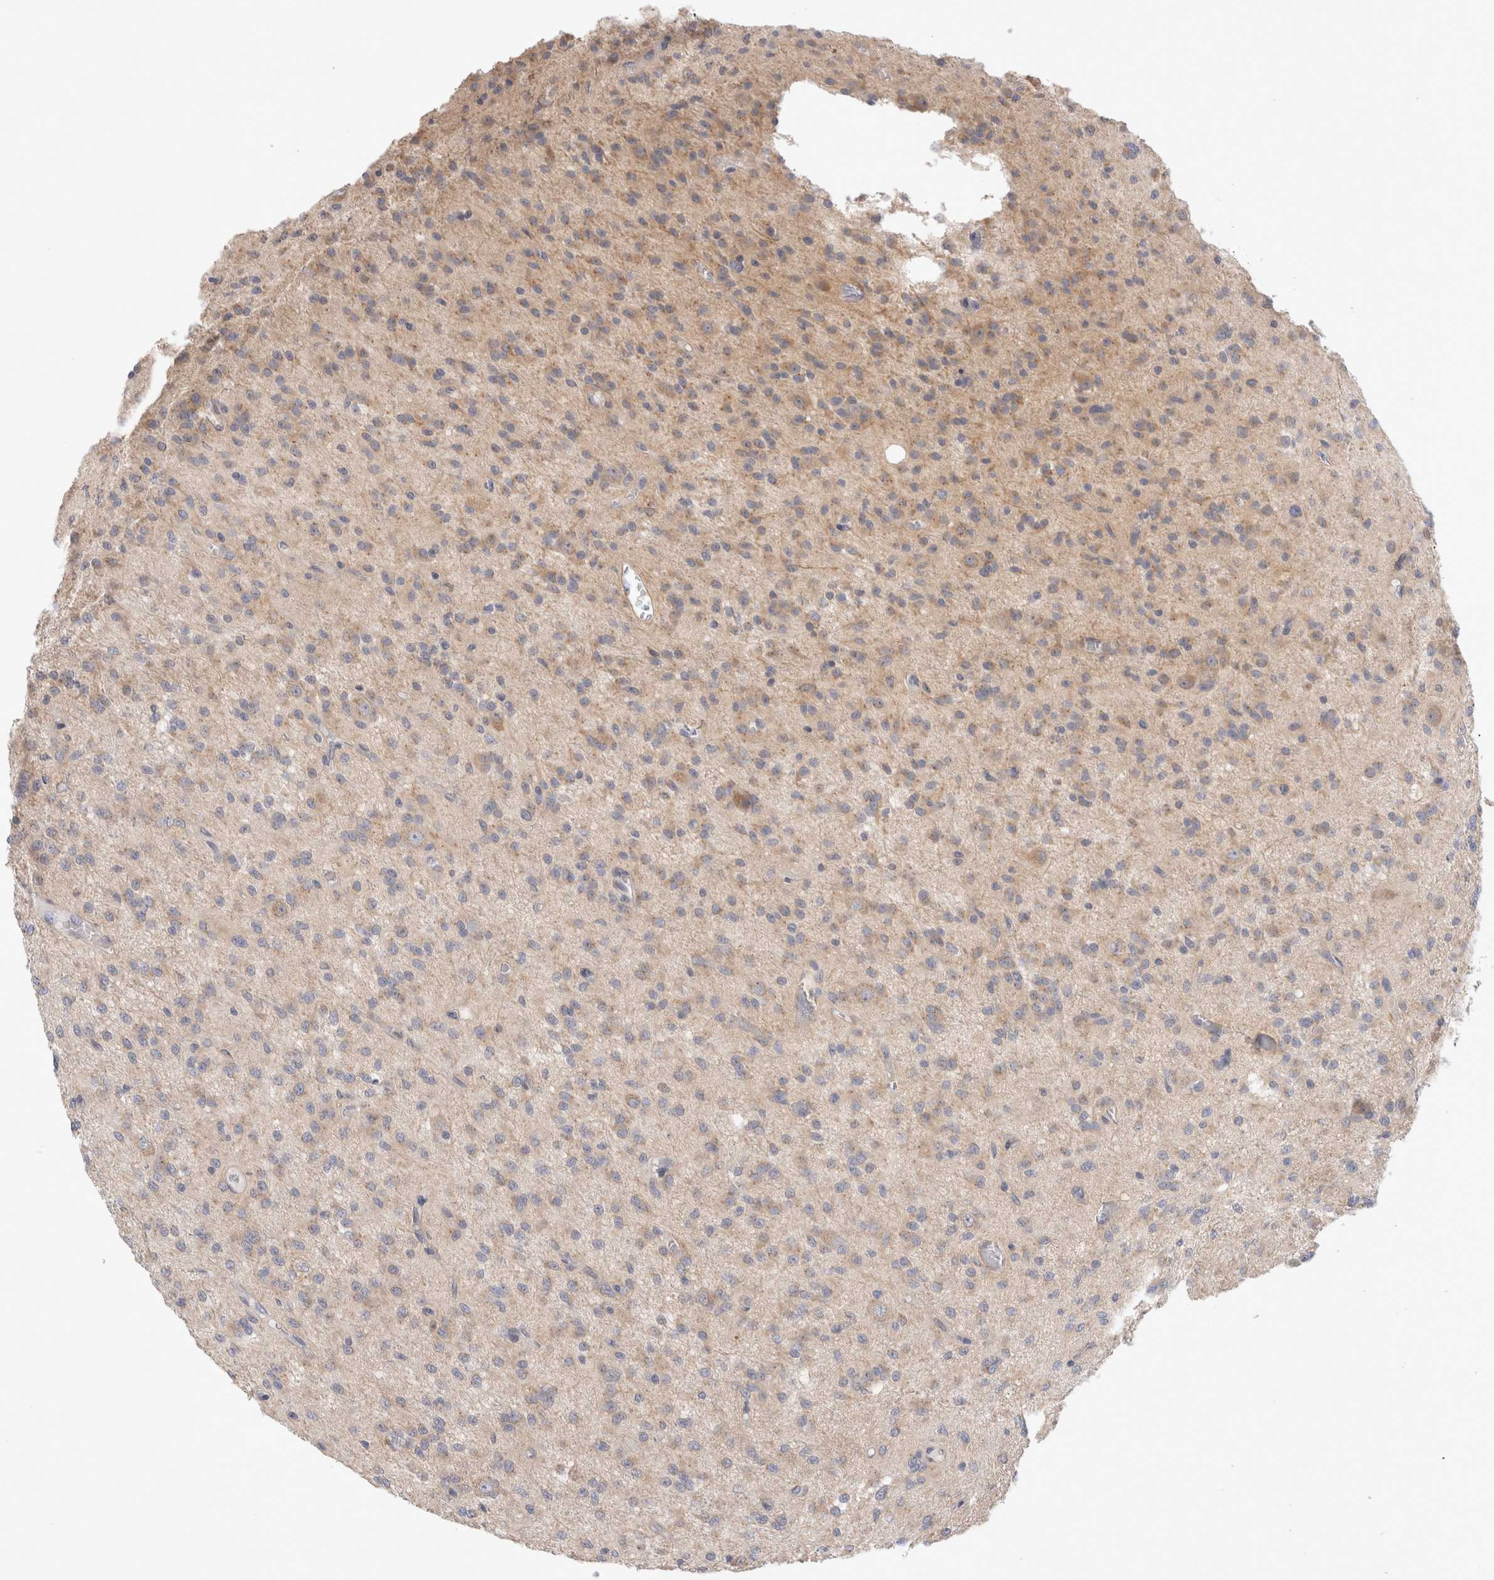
{"staining": {"intensity": "negative", "quantity": "none", "location": "none"}, "tissue": "glioma", "cell_type": "Tumor cells", "image_type": "cancer", "snomed": [{"axis": "morphology", "description": "Glioma, malignant, High grade"}, {"axis": "topography", "description": "Brain"}], "caption": "There is no significant staining in tumor cells of malignant high-grade glioma.", "gene": "IFT74", "patient": {"sex": "female", "age": 59}}